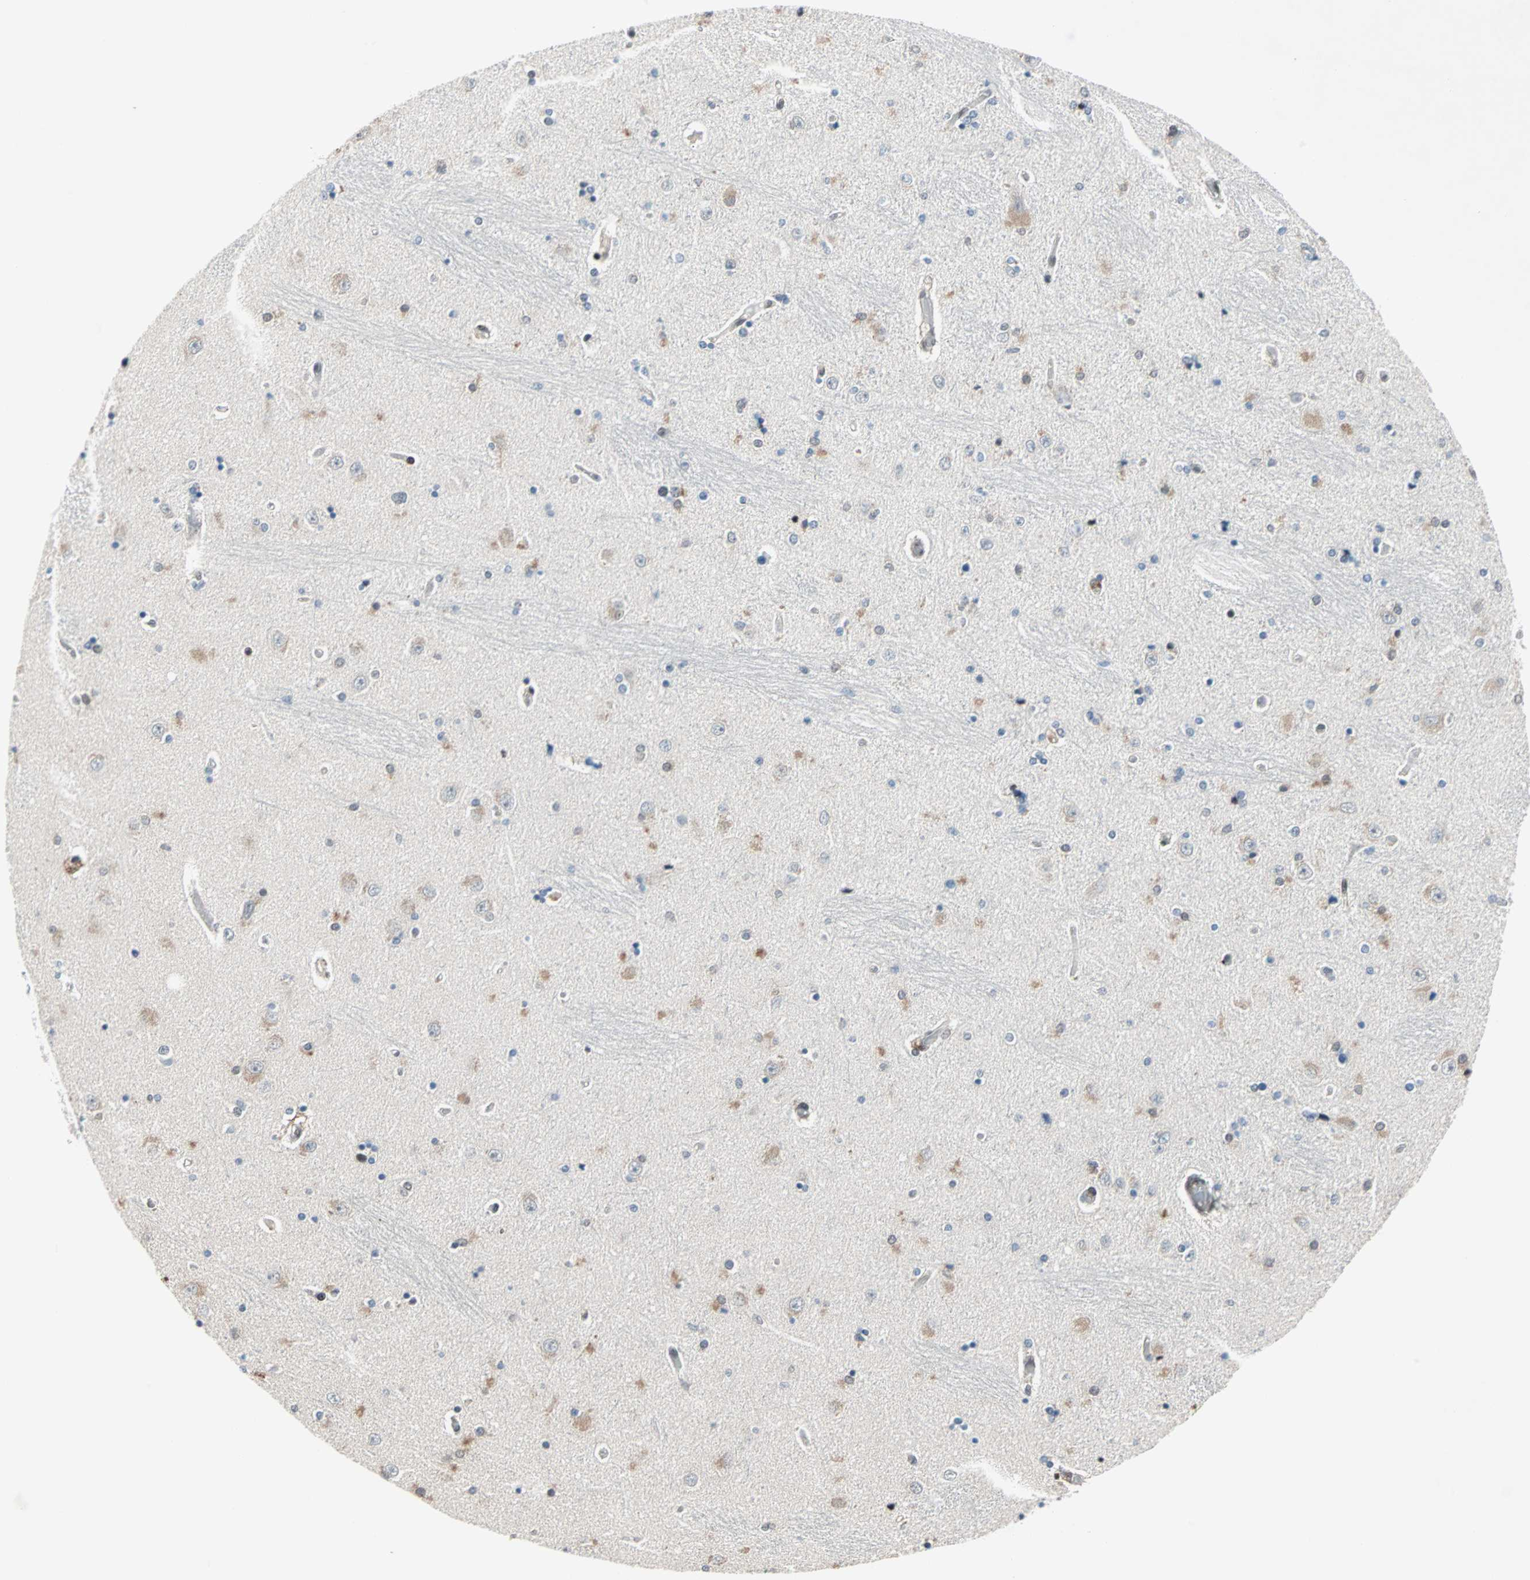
{"staining": {"intensity": "weak", "quantity": "25%-75%", "location": "cytoplasmic/membranous,nuclear"}, "tissue": "hippocampus", "cell_type": "Glial cells", "image_type": "normal", "snomed": [{"axis": "morphology", "description": "Normal tissue, NOS"}, {"axis": "topography", "description": "Hippocampus"}], "caption": "This is a histology image of IHC staining of unremarkable hippocampus, which shows weak expression in the cytoplasmic/membranous,nuclear of glial cells.", "gene": "WWTR1", "patient": {"sex": "female", "age": 54}}